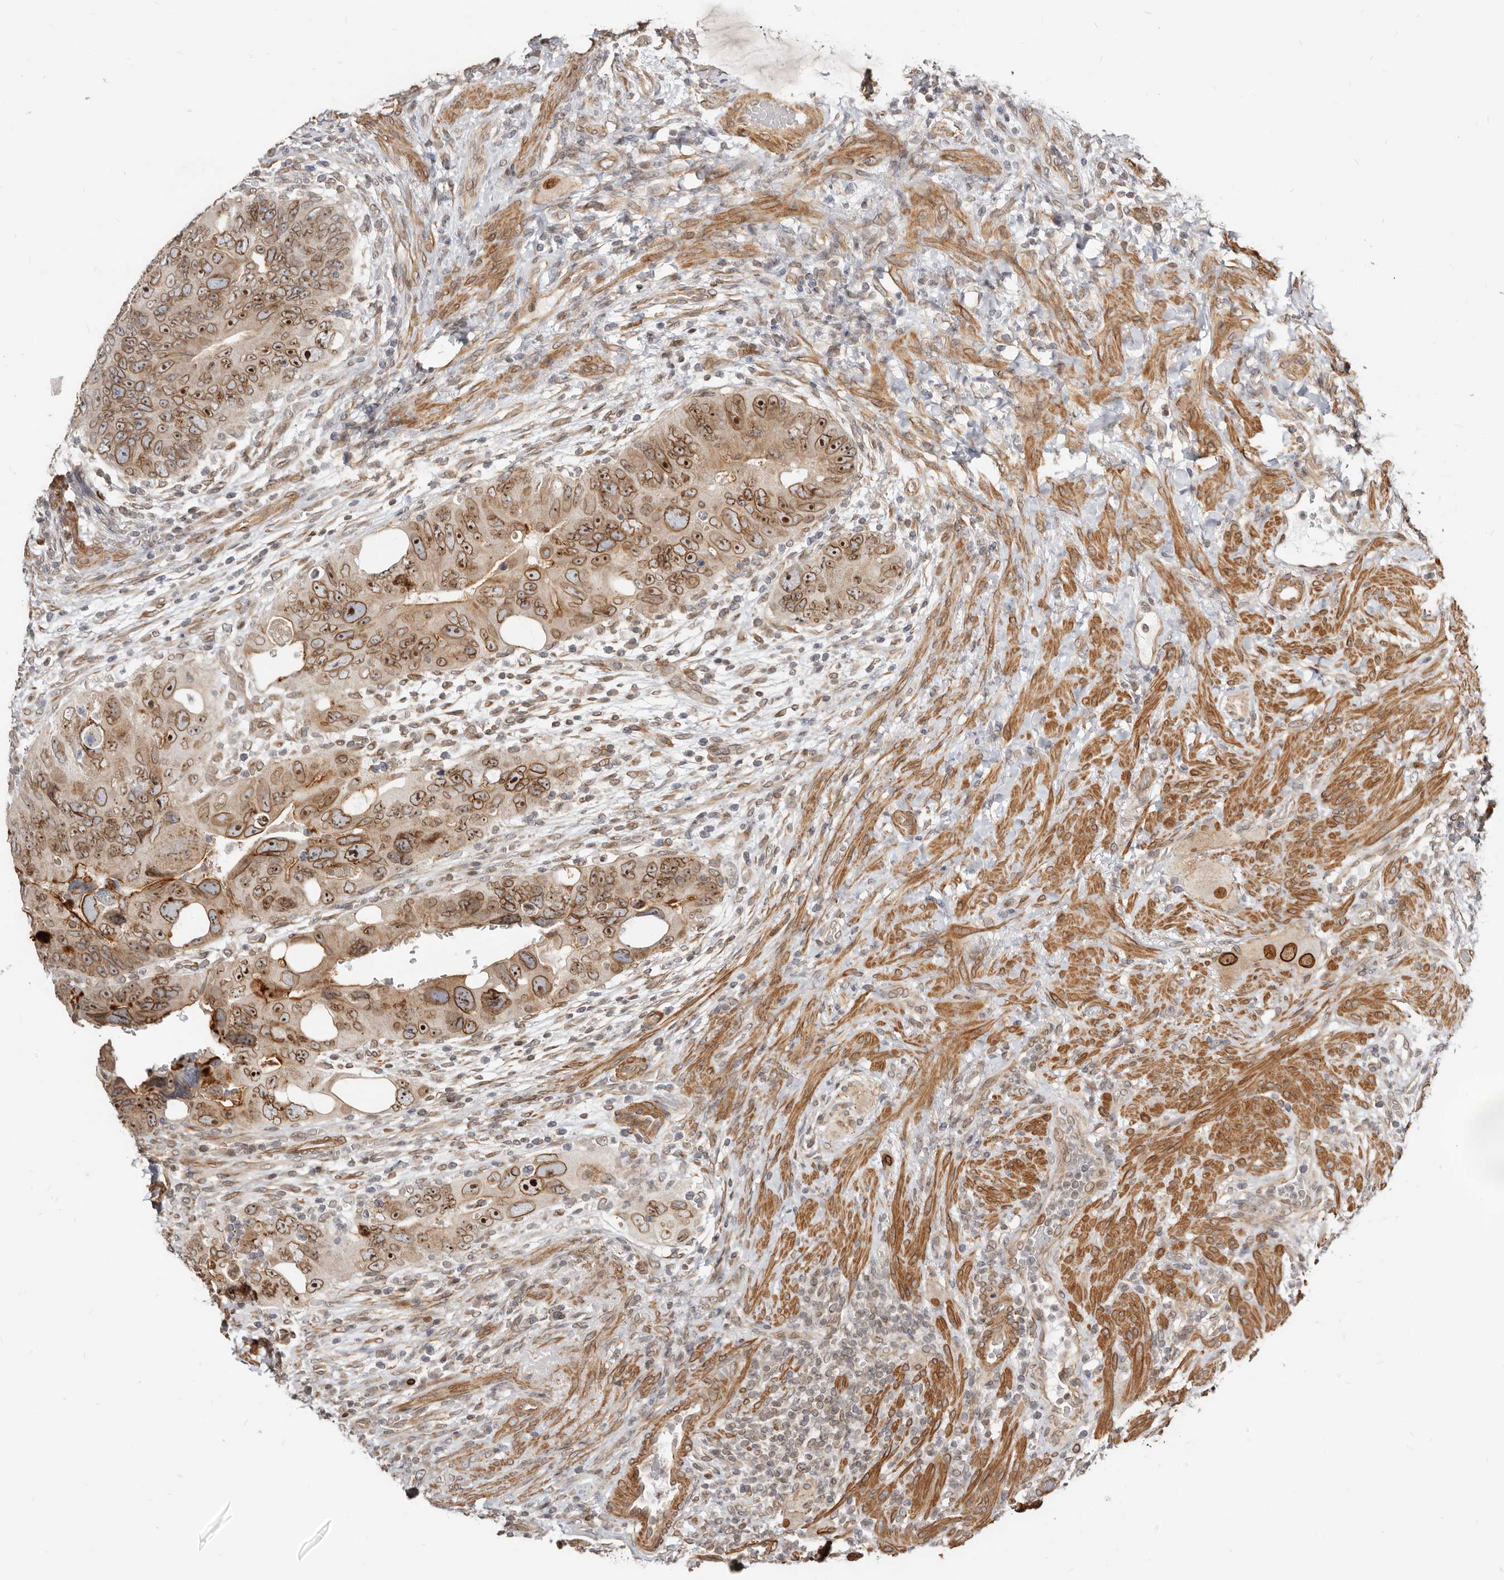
{"staining": {"intensity": "moderate", "quantity": ">75%", "location": "cytoplasmic/membranous,nuclear"}, "tissue": "colorectal cancer", "cell_type": "Tumor cells", "image_type": "cancer", "snomed": [{"axis": "morphology", "description": "Adenocarcinoma, NOS"}, {"axis": "topography", "description": "Rectum"}], "caption": "Human adenocarcinoma (colorectal) stained with a brown dye demonstrates moderate cytoplasmic/membranous and nuclear positive expression in about >75% of tumor cells.", "gene": "NUP153", "patient": {"sex": "male", "age": 59}}